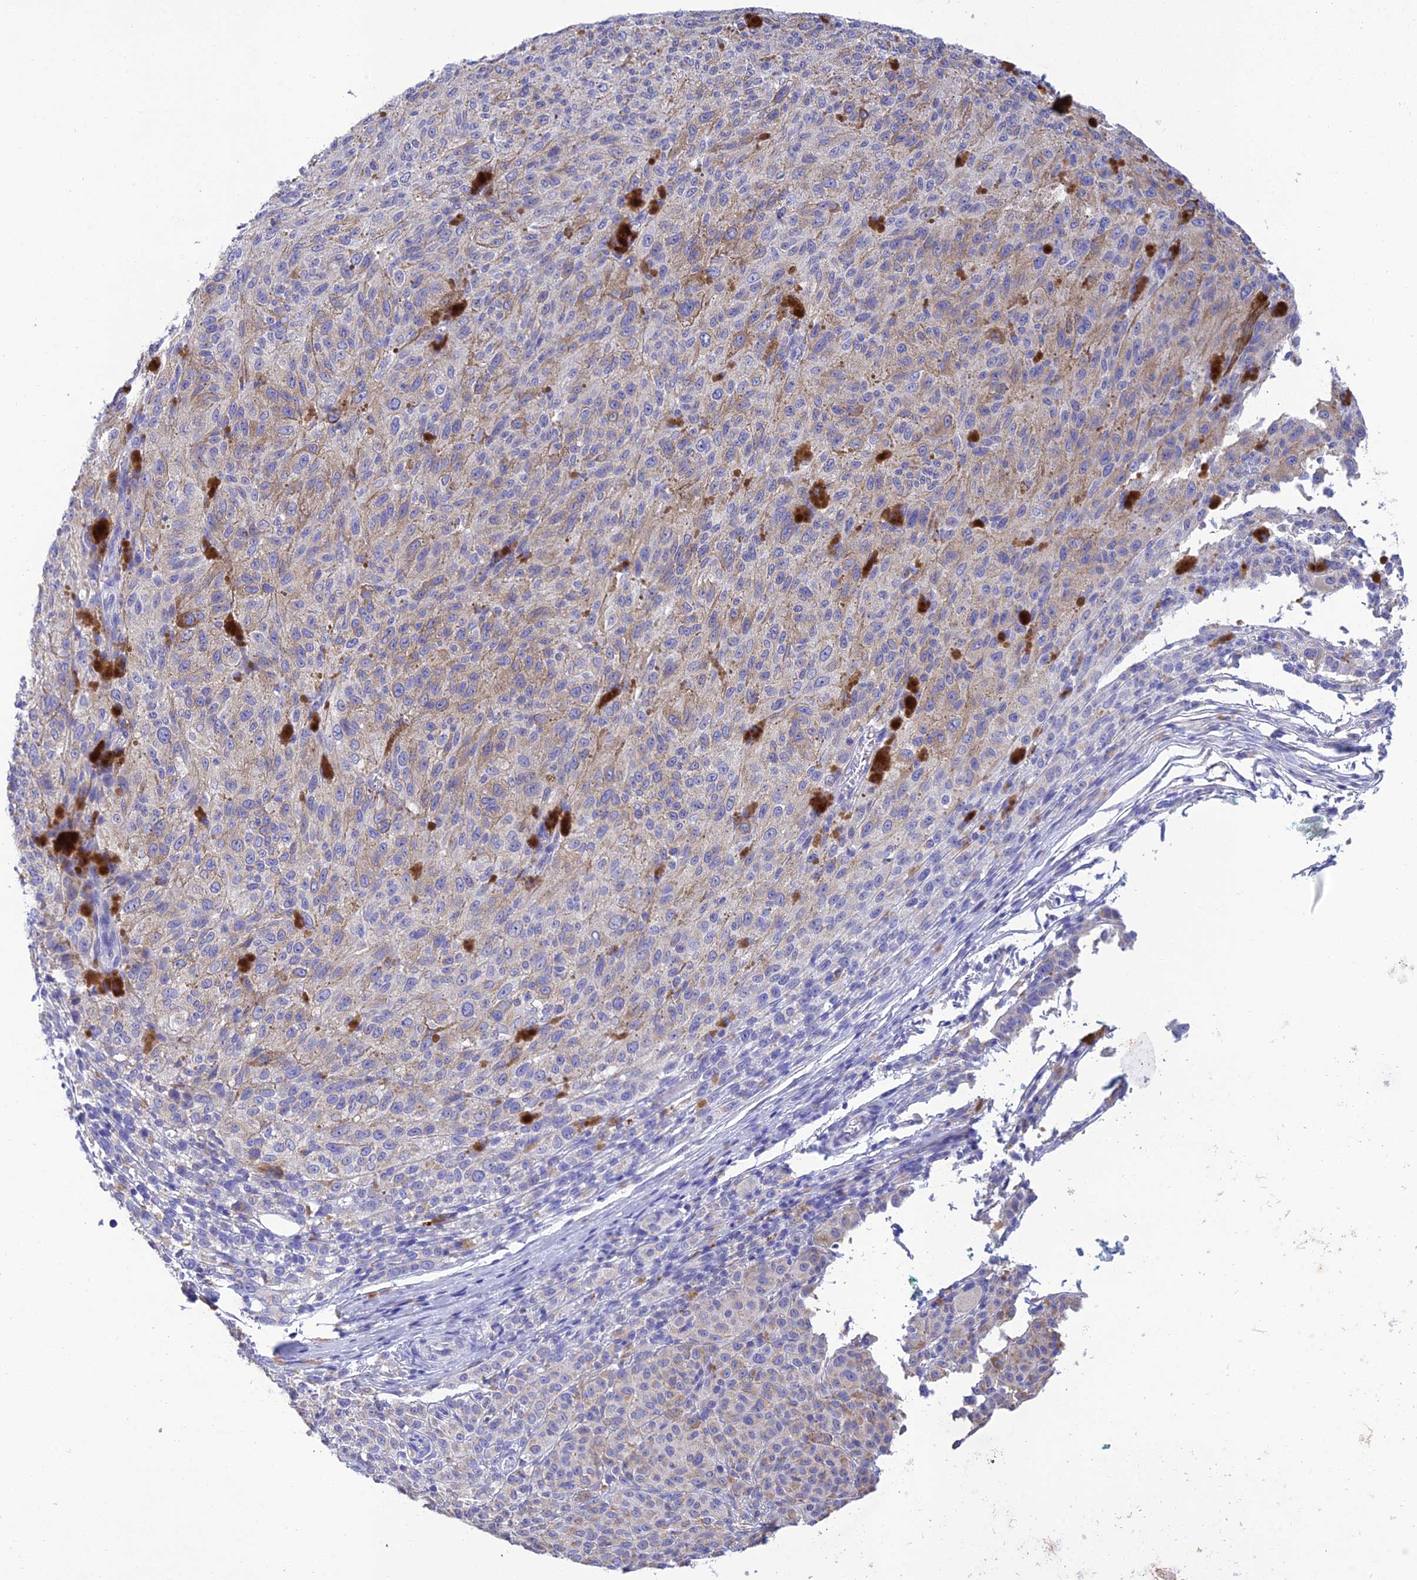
{"staining": {"intensity": "weak", "quantity": "<25%", "location": "cytoplasmic/membranous"}, "tissue": "melanoma", "cell_type": "Tumor cells", "image_type": "cancer", "snomed": [{"axis": "morphology", "description": "Malignant melanoma, NOS"}, {"axis": "topography", "description": "Skin"}], "caption": "Tumor cells are negative for brown protein staining in malignant melanoma. Nuclei are stained in blue.", "gene": "MS4A5", "patient": {"sex": "female", "age": 52}}